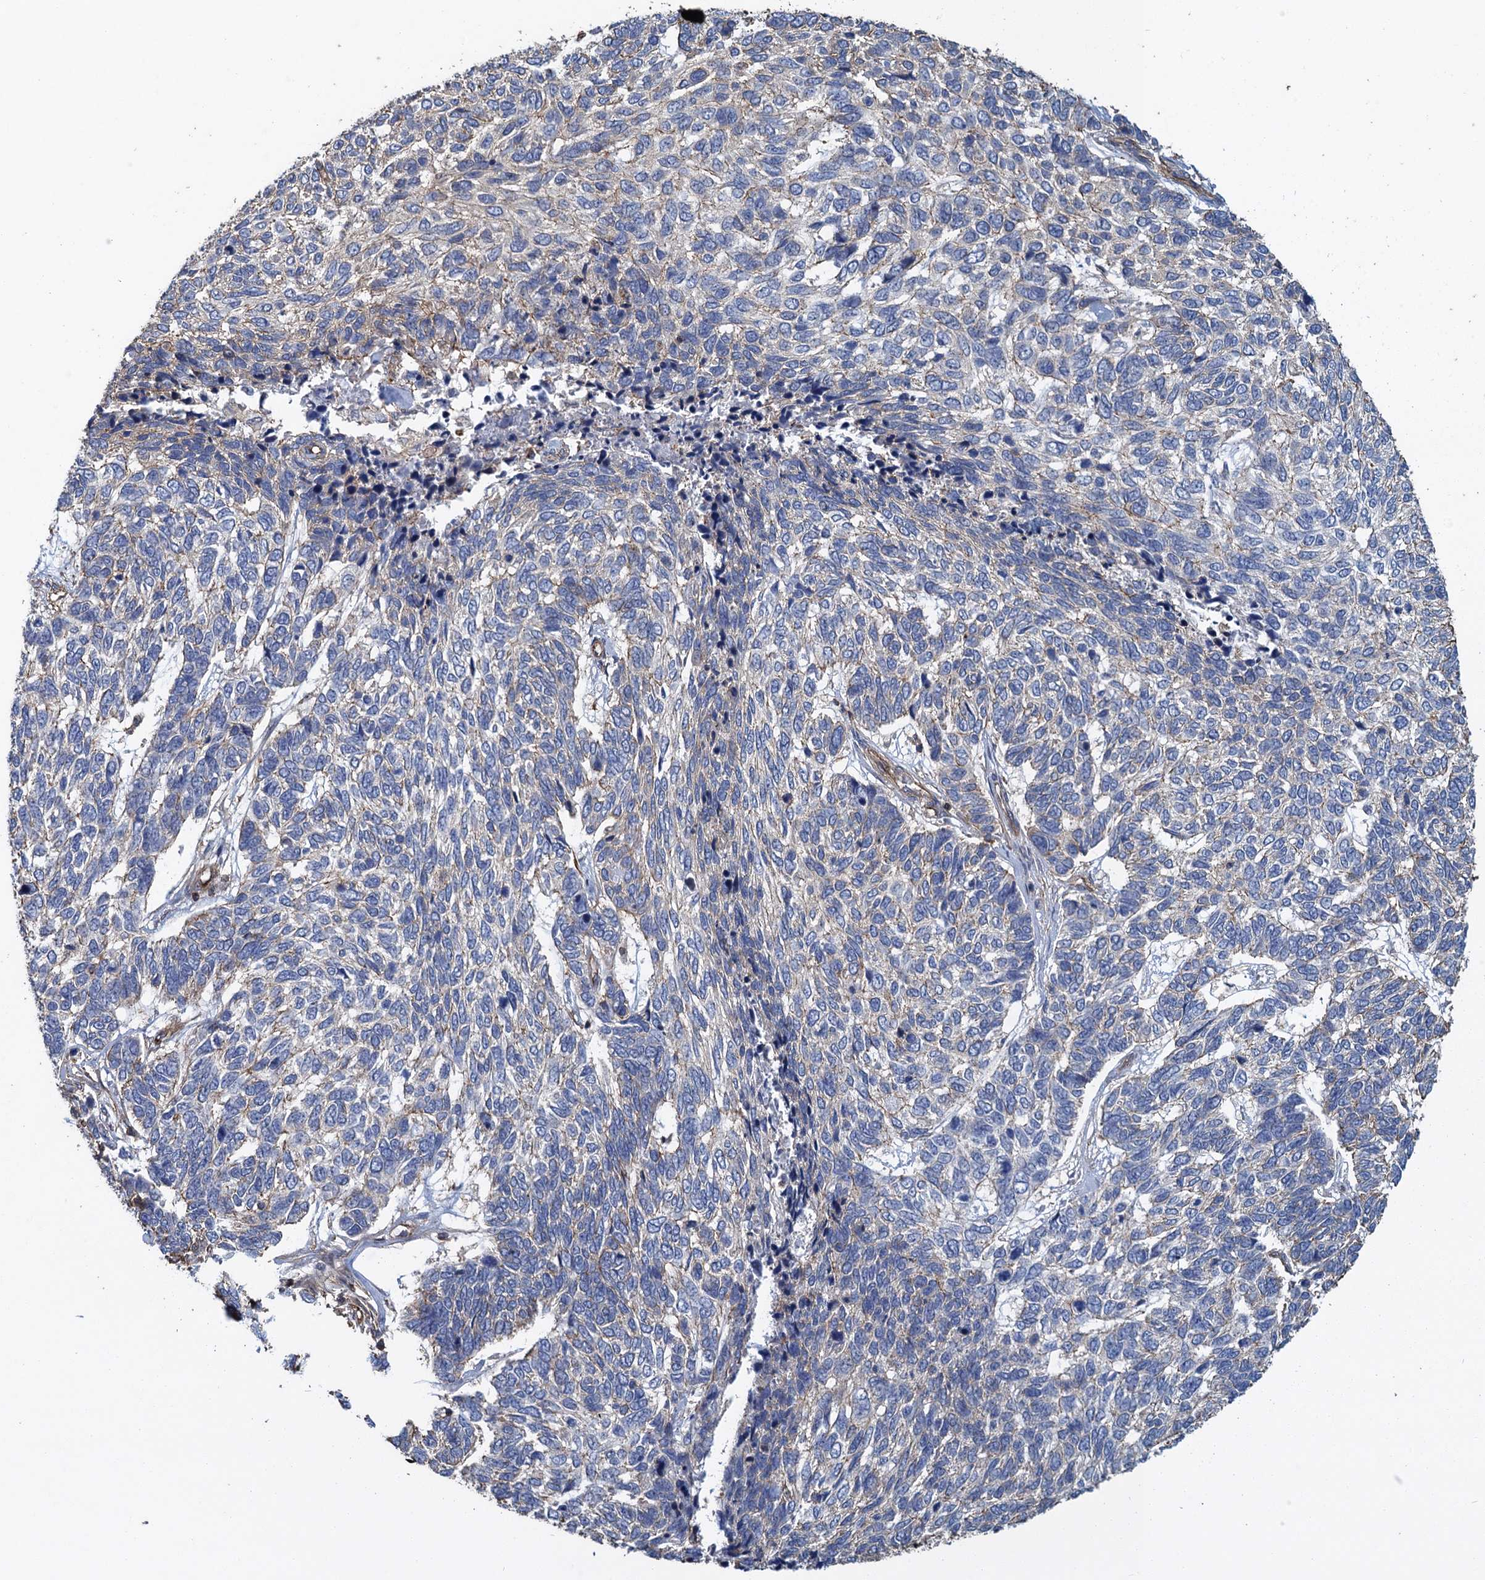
{"staining": {"intensity": "weak", "quantity": "<25%", "location": "cytoplasmic/membranous"}, "tissue": "skin cancer", "cell_type": "Tumor cells", "image_type": "cancer", "snomed": [{"axis": "morphology", "description": "Basal cell carcinoma"}, {"axis": "topography", "description": "Skin"}], "caption": "High power microscopy image of an IHC image of skin cancer, revealing no significant positivity in tumor cells. (DAB (3,3'-diaminobenzidine) immunohistochemistry (IHC) visualized using brightfield microscopy, high magnification).", "gene": "PROSER2", "patient": {"sex": "female", "age": 65}}